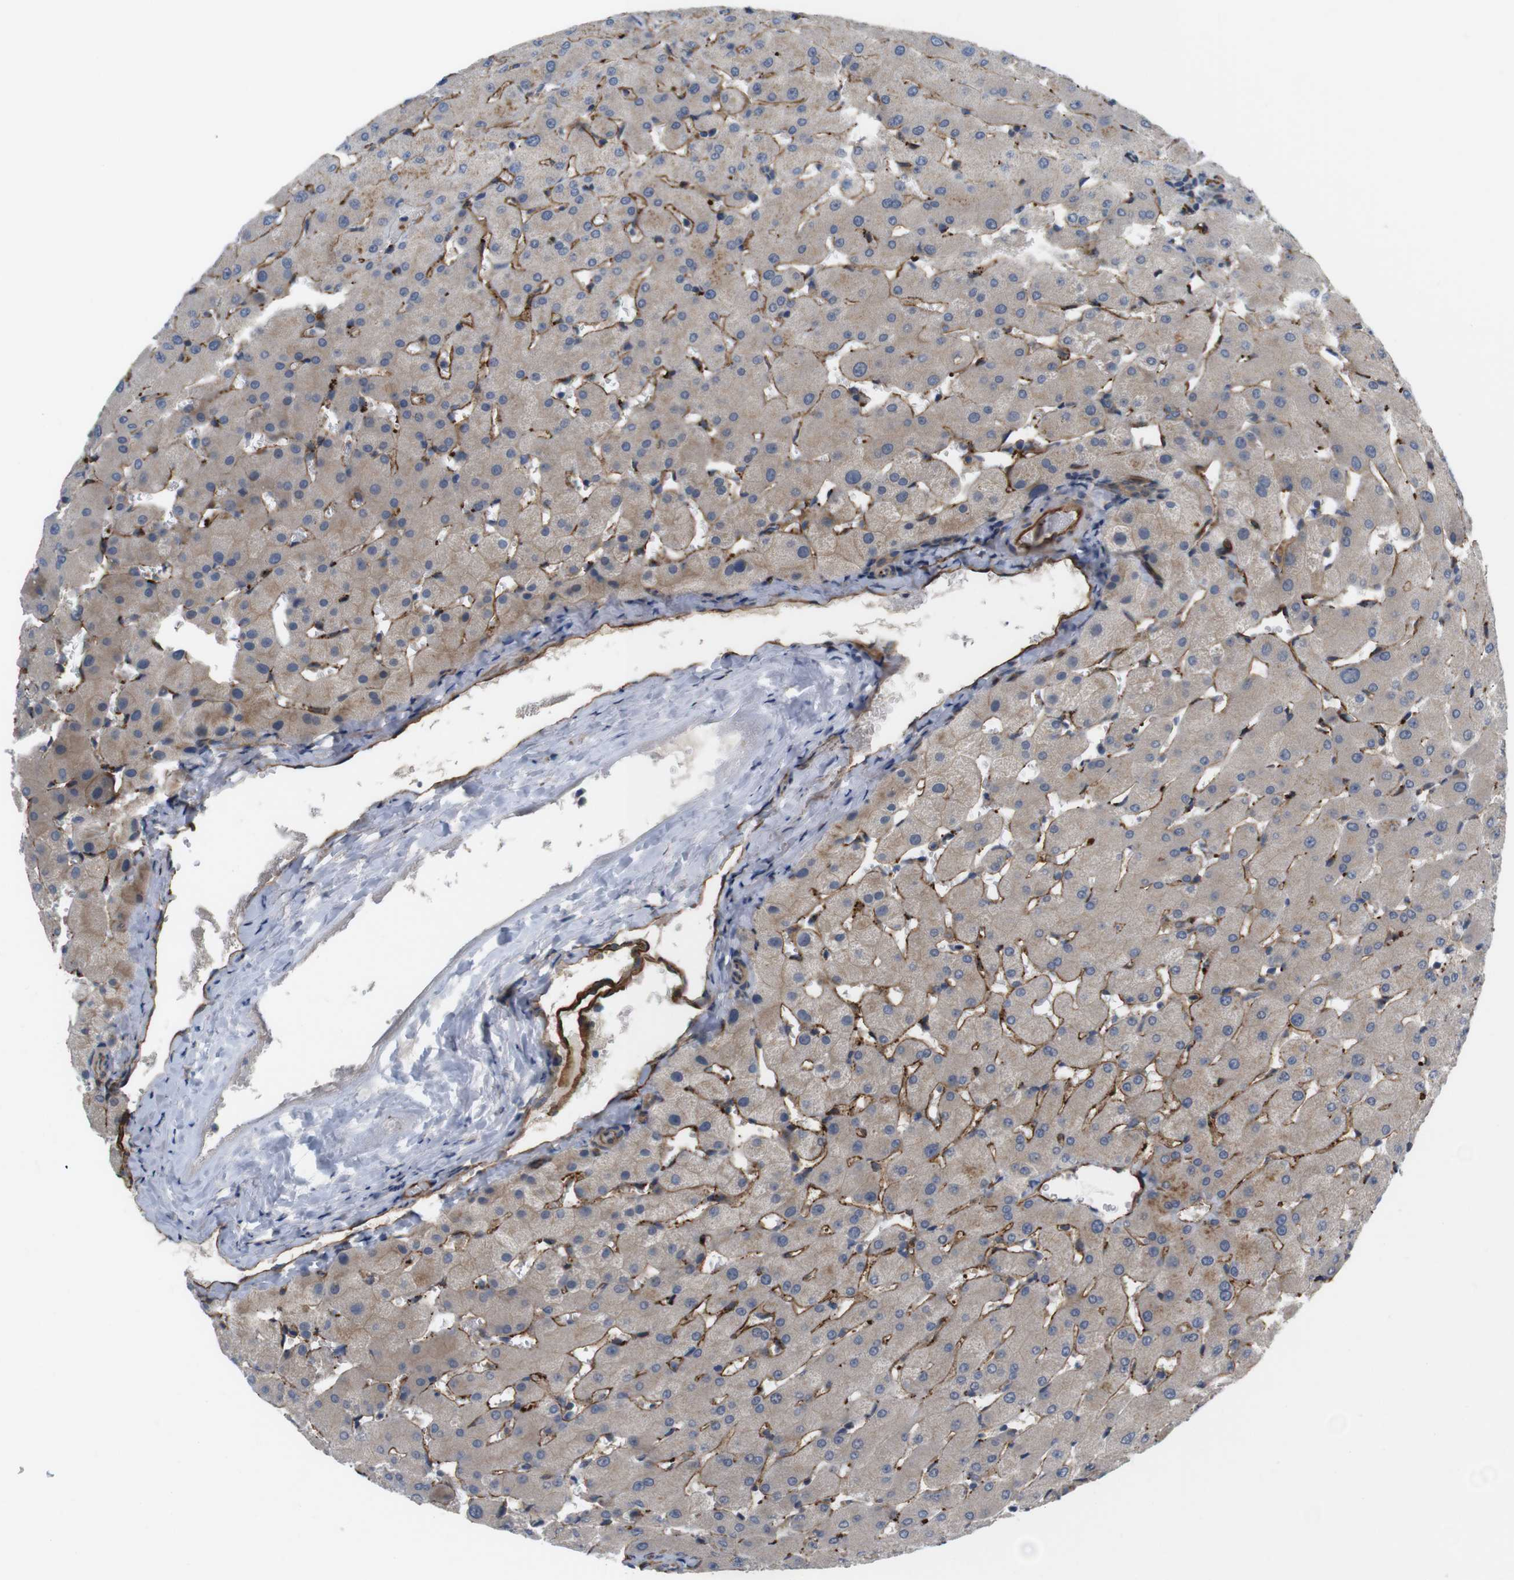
{"staining": {"intensity": "weak", "quantity": "25%-75%", "location": "cytoplasmic/membranous"}, "tissue": "liver", "cell_type": "Cholangiocytes", "image_type": "normal", "snomed": [{"axis": "morphology", "description": "Normal tissue, NOS"}, {"axis": "topography", "description": "Liver"}], "caption": "Immunohistochemistry (IHC) image of normal liver stained for a protein (brown), which demonstrates low levels of weak cytoplasmic/membranous staining in about 25%-75% of cholangiocytes.", "gene": "BVES", "patient": {"sex": "female", "age": 63}}